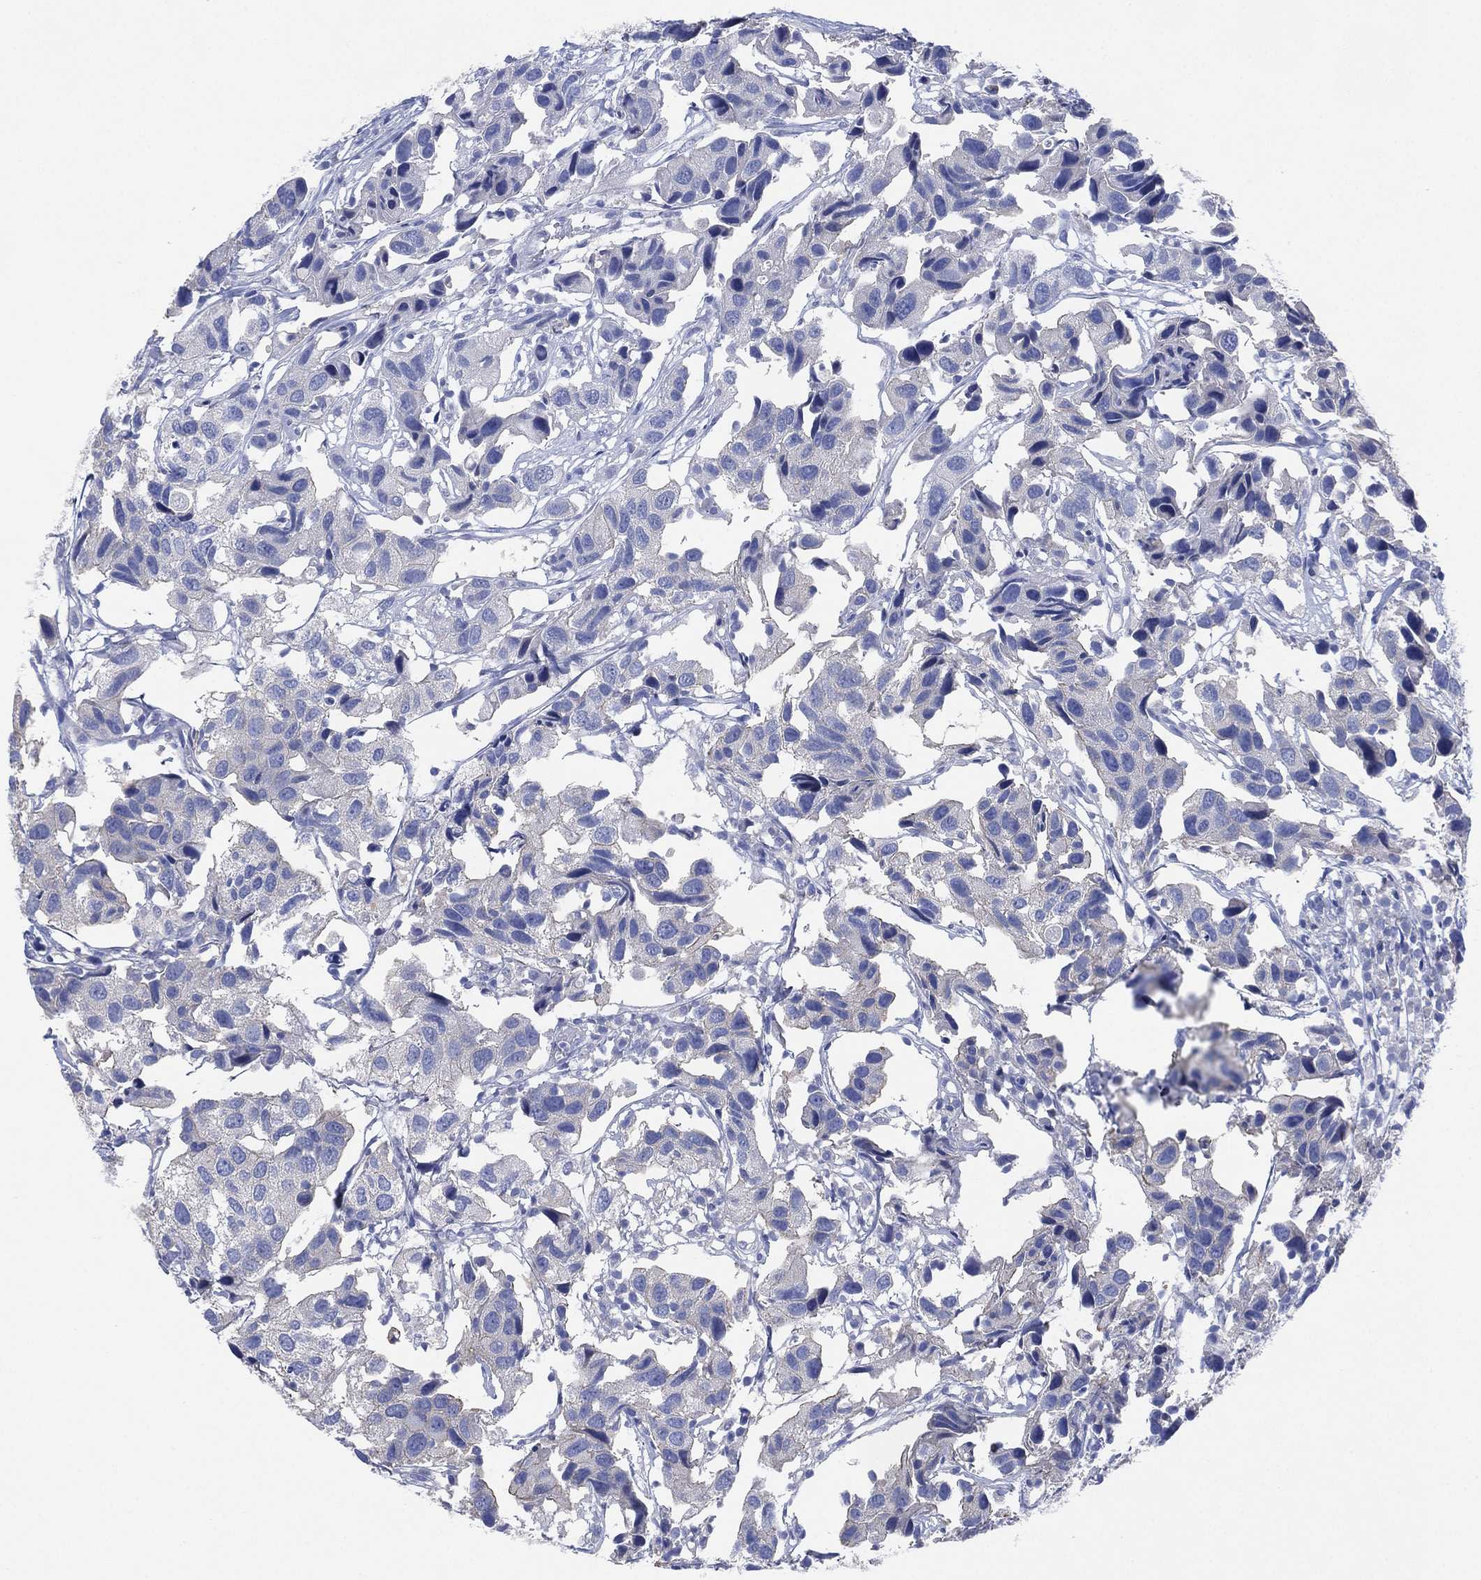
{"staining": {"intensity": "negative", "quantity": "none", "location": "none"}, "tissue": "urothelial cancer", "cell_type": "Tumor cells", "image_type": "cancer", "snomed": [{"axis": "morphology", "description": "Urothelial carcinoma, High grade"}, {"axis": "topography", "description": "Urinary bladder"}], "caption": "Immunohistochemistry (IHC) of urothelial cancer shows no staining in tumor cells.", "gene": "CHRNA3", "patient": {"sex": "male", "age": 79}}